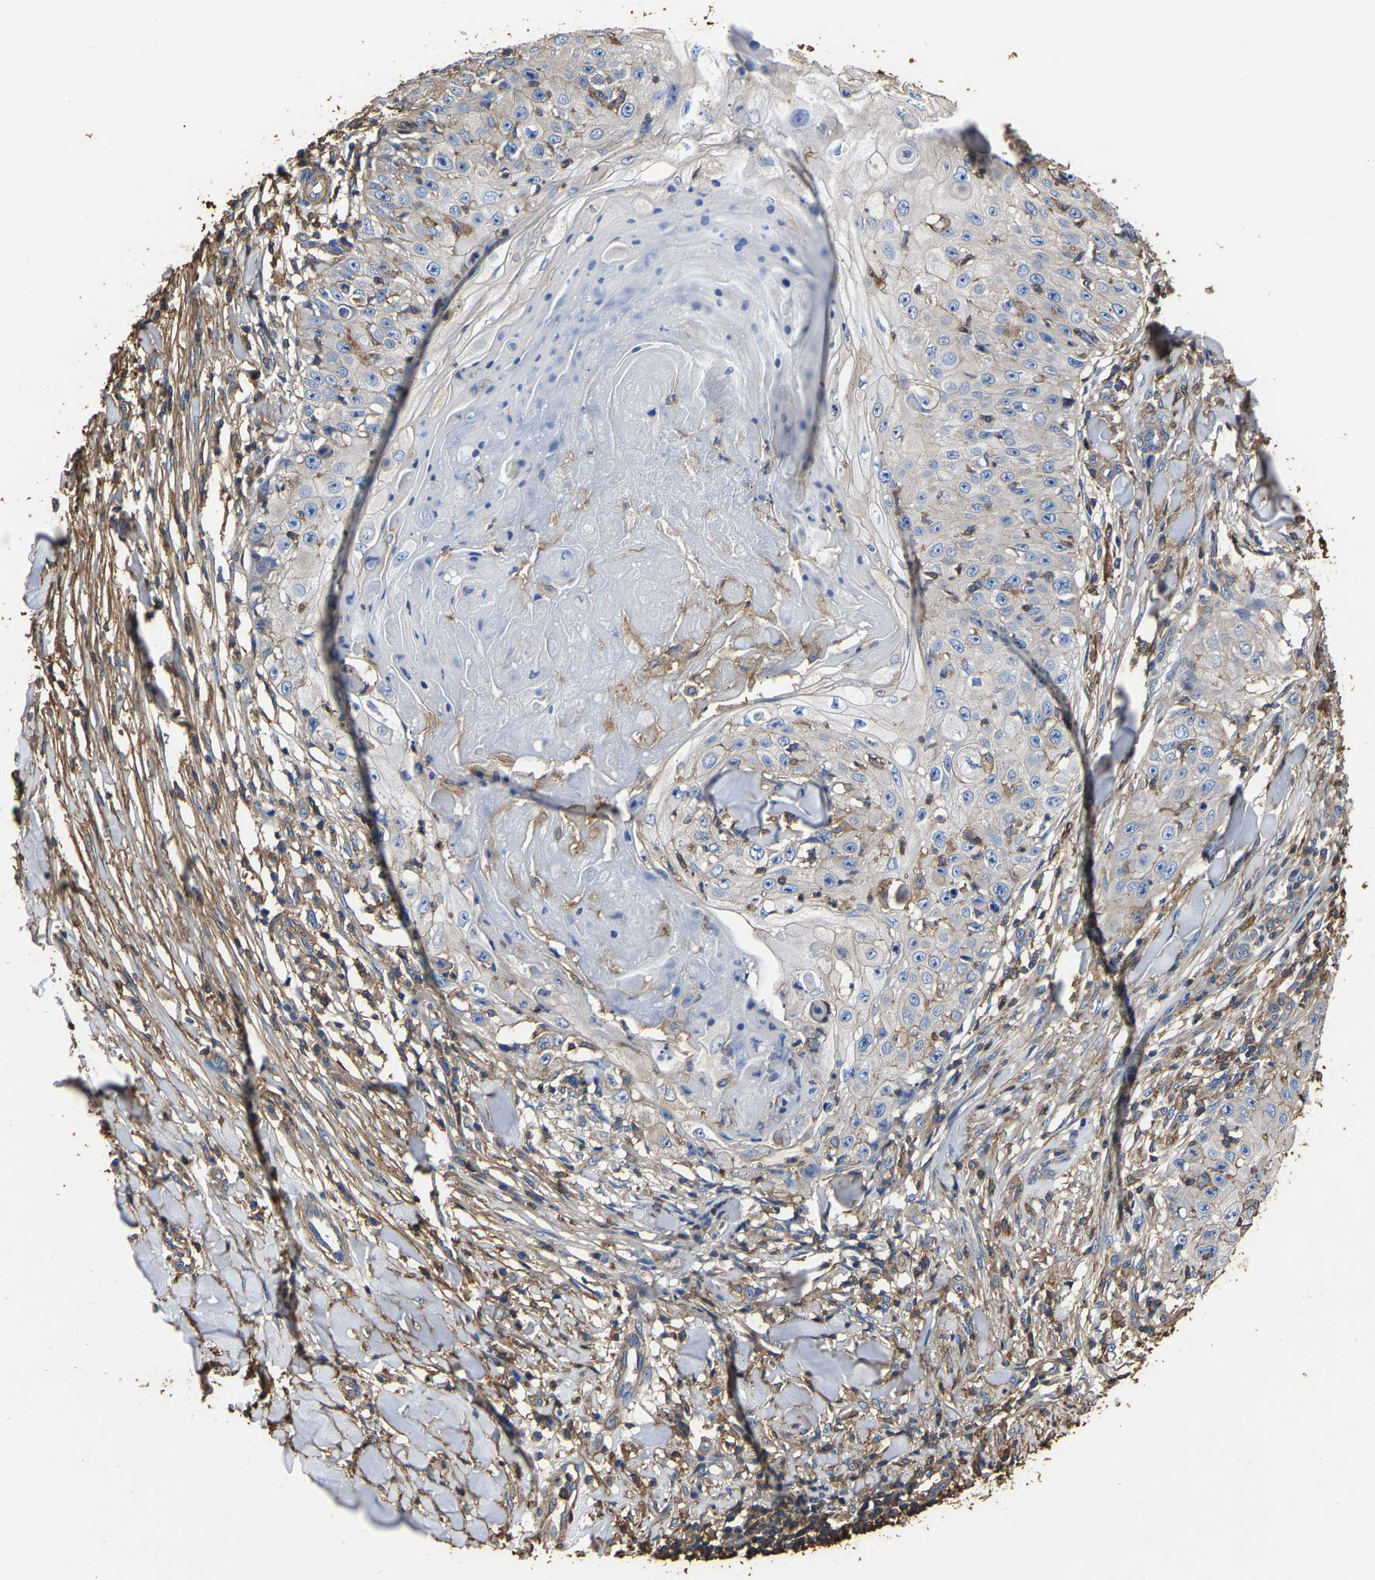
{"staining": {"intensity": "negative", "quantity": "none", "location": "none"}, "tissue": "skin cancer", "cell_type": "Tumor cells", "image_type": "cancer", "snomed": [{"axis": "morphology", "description": "Squamous cell carcinoma, NOS"}, {"axis": "topography", "description": "Skin"}], "caption": "Tumor cells show no significant staining in skin cancer.", "gene": "ARMT1", "patient": {"sex": "male", "age": 86}}